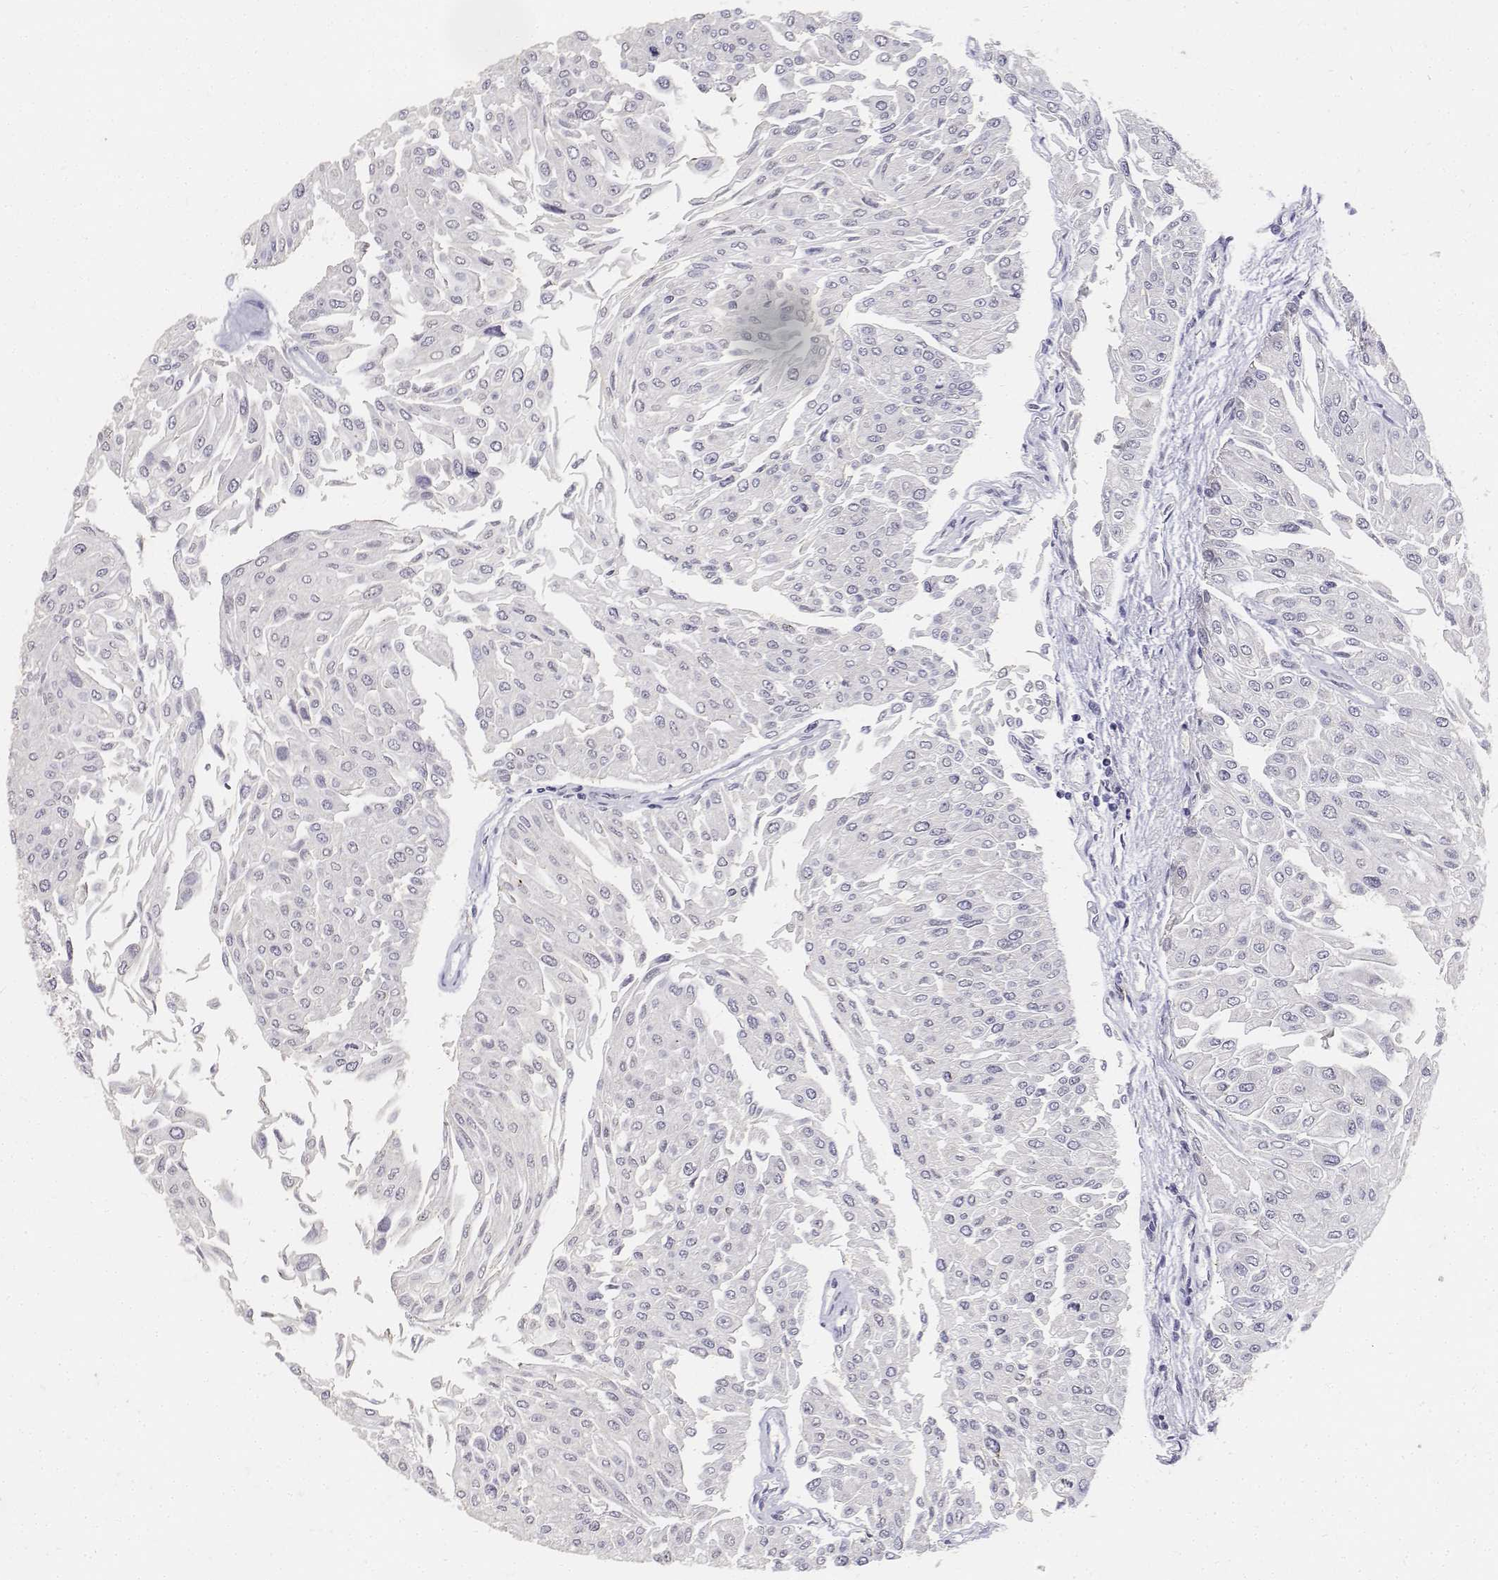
{"staining": {"intensity": "negative", "quantity": "none", "location": "none"}, "tissue": "urothelial cancer", "cell_type": "Tumor cells", "image_type": "cancer", "snomed": [{"axis": "morphology", "description": "Urothelial carcinoma, NOS"}, {"axis": "topography", "description": "Urinary bladder"}], "caption": "Immunohistochemistry (IHC) photomicrograph of neoplastic tissue: human transitional cell carcinoma stained with DAB shows no significant protein expression in tumor cells. (IHC, brightfield microscopy, high magnification).", "gene": "PAEP", "patient": {"sex": "male", "age": 67}}